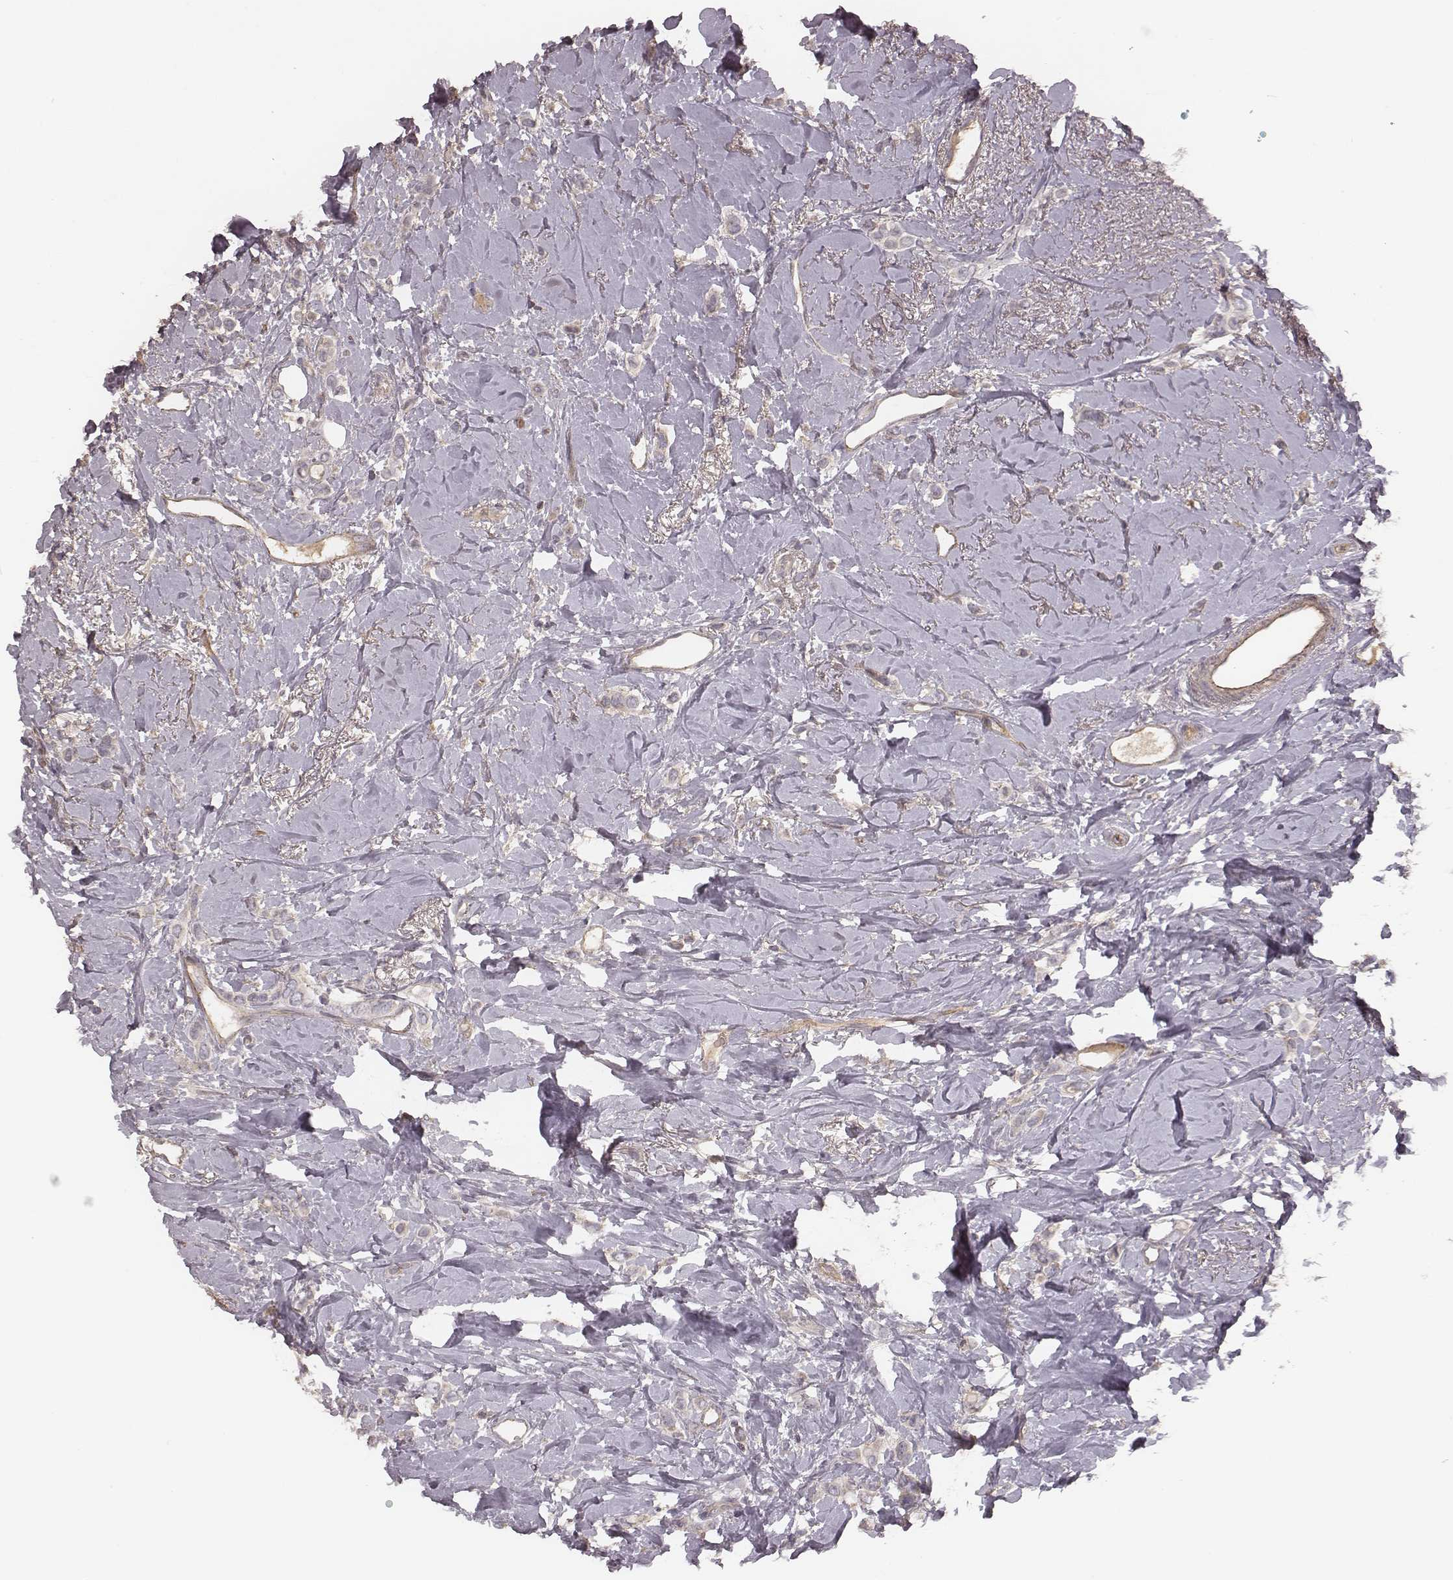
{"staining": {"intensity": "negative", "quantity": "none", "location": "none"}, "tissue": "breast cancer", "cell_type": "Tumor cells", "image_type": "cancer", "snomed": [{"axis": "morphology", "description": "Lobular carcinoma"}, {"axis": "topography", "description": "Breast"}], "caption": "Immunohistochemistry micrograph of breast cancer stained for a protein (brown), which demonstrates no expression in tumor cells.", "gene": "OTOGL", "patient": {"sex": "female", "age": 66}}